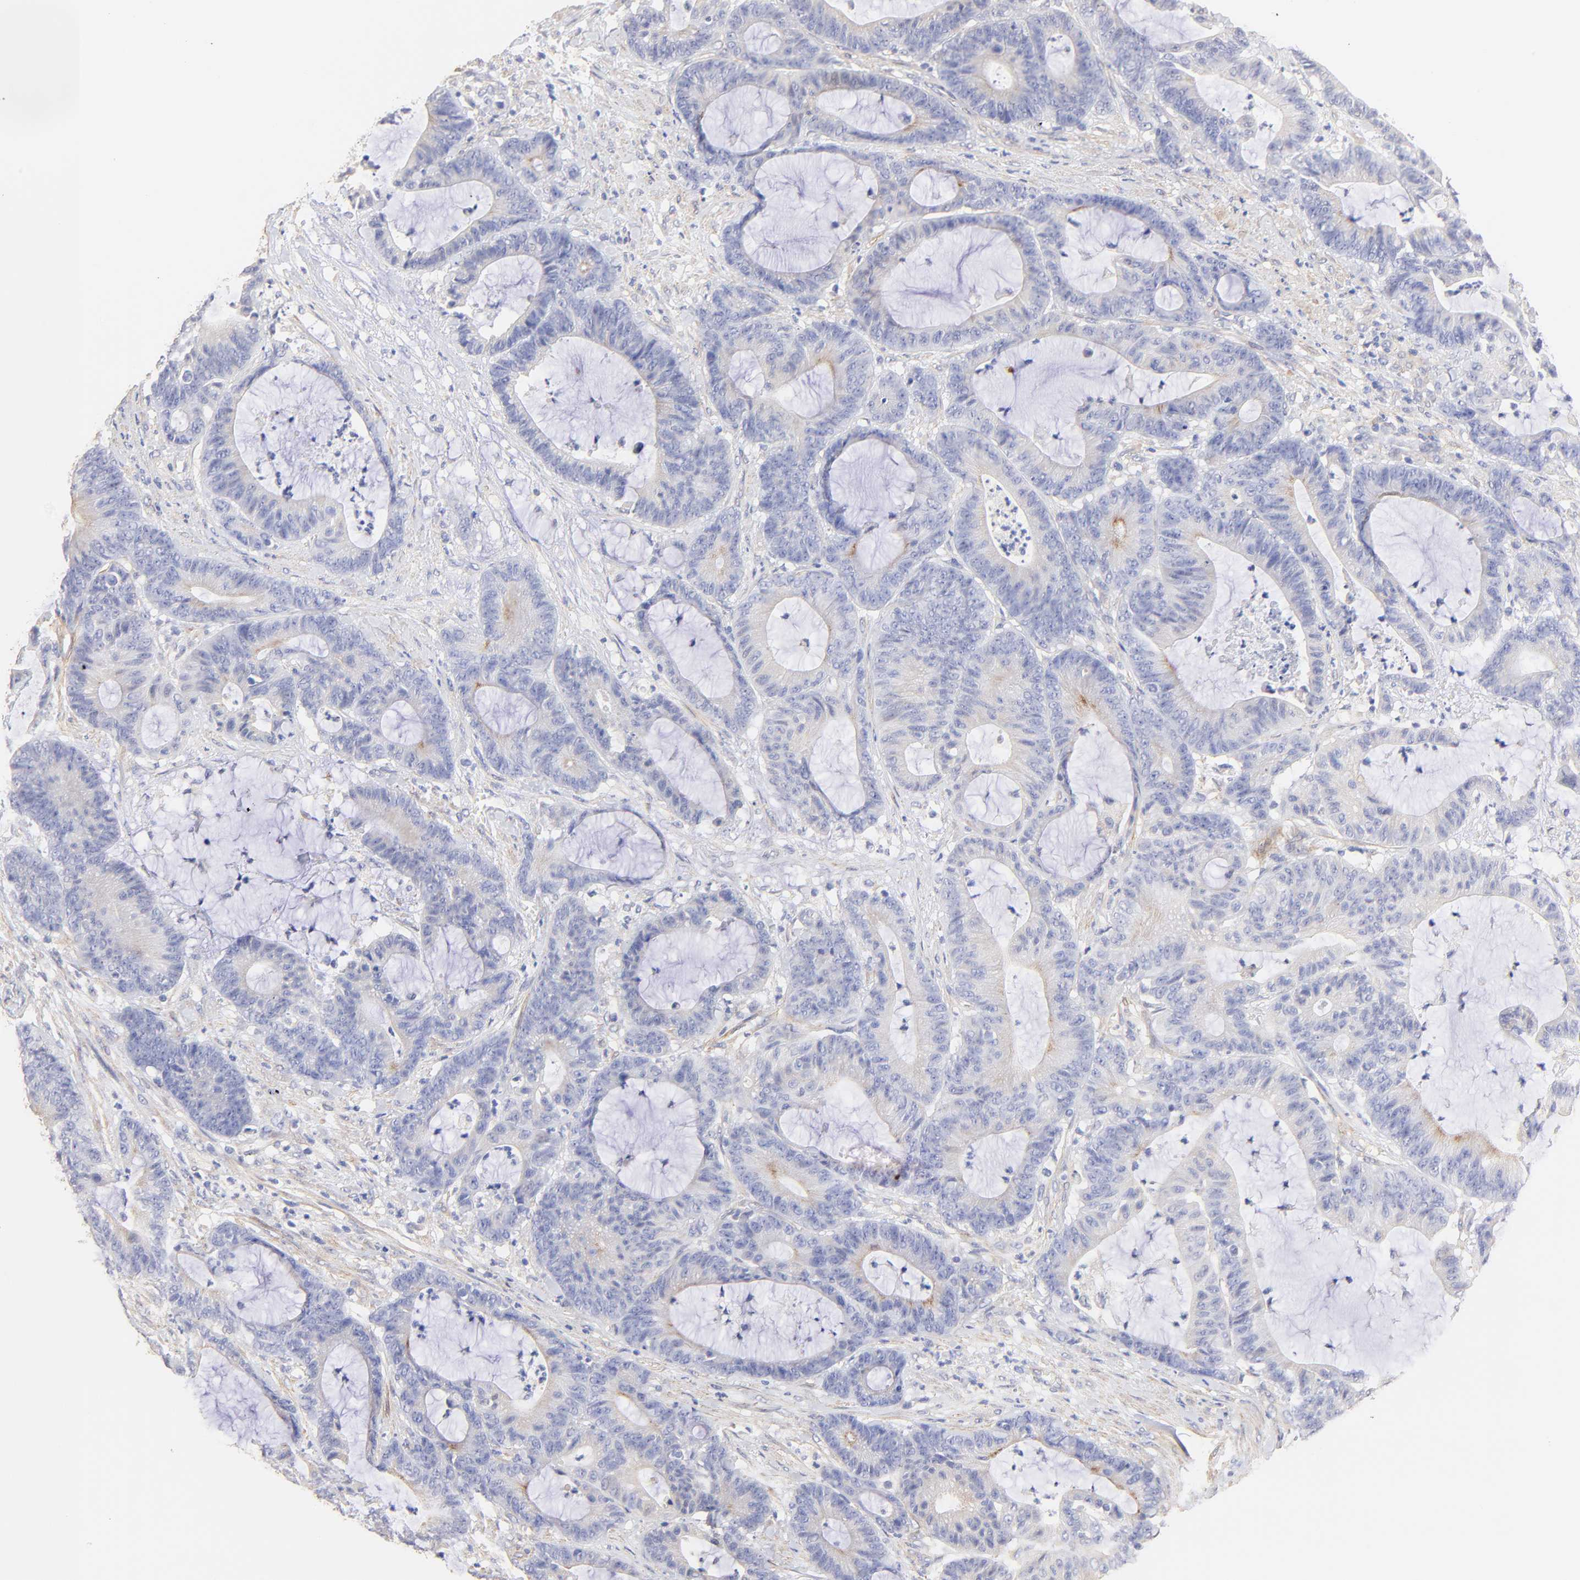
{"staining": {"intensity": "weak", "quantity": "<25%", "location": "cytoplasmic/membranous"}, "tissue": "colorectal cancer", "cell_type": "Tumor cells", "image_type": "cancer", "snomed": [{"axis": "morphology", "description": "Adenocarcinoma, NOS"}, {"axis": "topography", "description": "Colon"}], "caption": "DAB (3,3'-diaminobenzidine) immunohistochemical staining of human colorectal adenocarcinoma displays no significant expression in tumor cells.", "gene": "ACTRT1", "patient": {"sex": "female", "age": 84}}